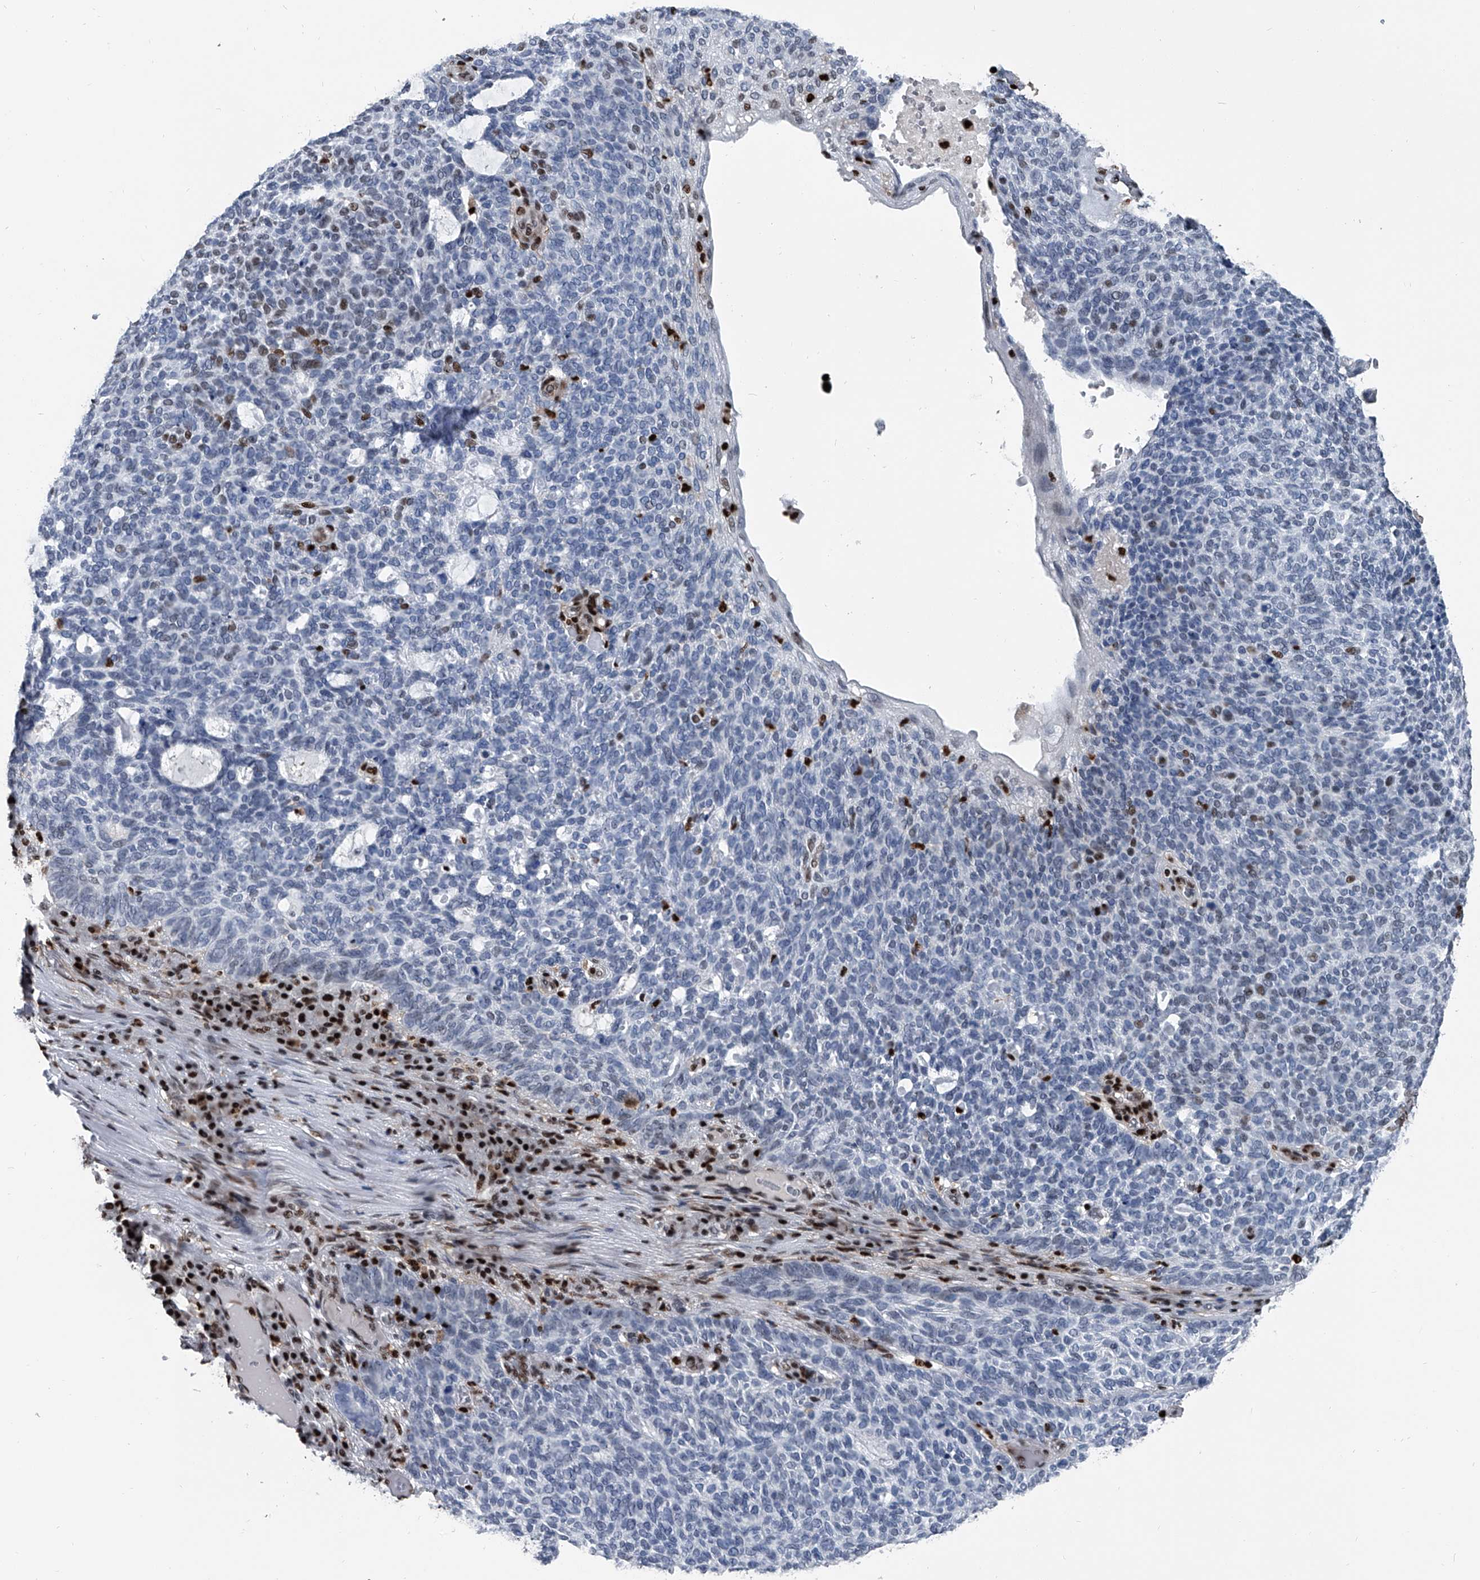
{"staining": {"intensity": "negative", "quantity": "none", "location": "none"}, "tissue": "skin cancer", "cell_type": "Tumor cells", "image_type": "cancer", "snomed": [{"axis": "morphology", "description": "Squamous cell carcinoma, NOS"}, {"axis": "topography", "description": "Skin"}], "caption": "A high-resolution photomicrograph shows IHC staining of squamous cell carcinoma (skin), which displays no significant positivity in tumor cells.", "gene": "FKBP5", "patient": {"sex": "female", "age": 90}}